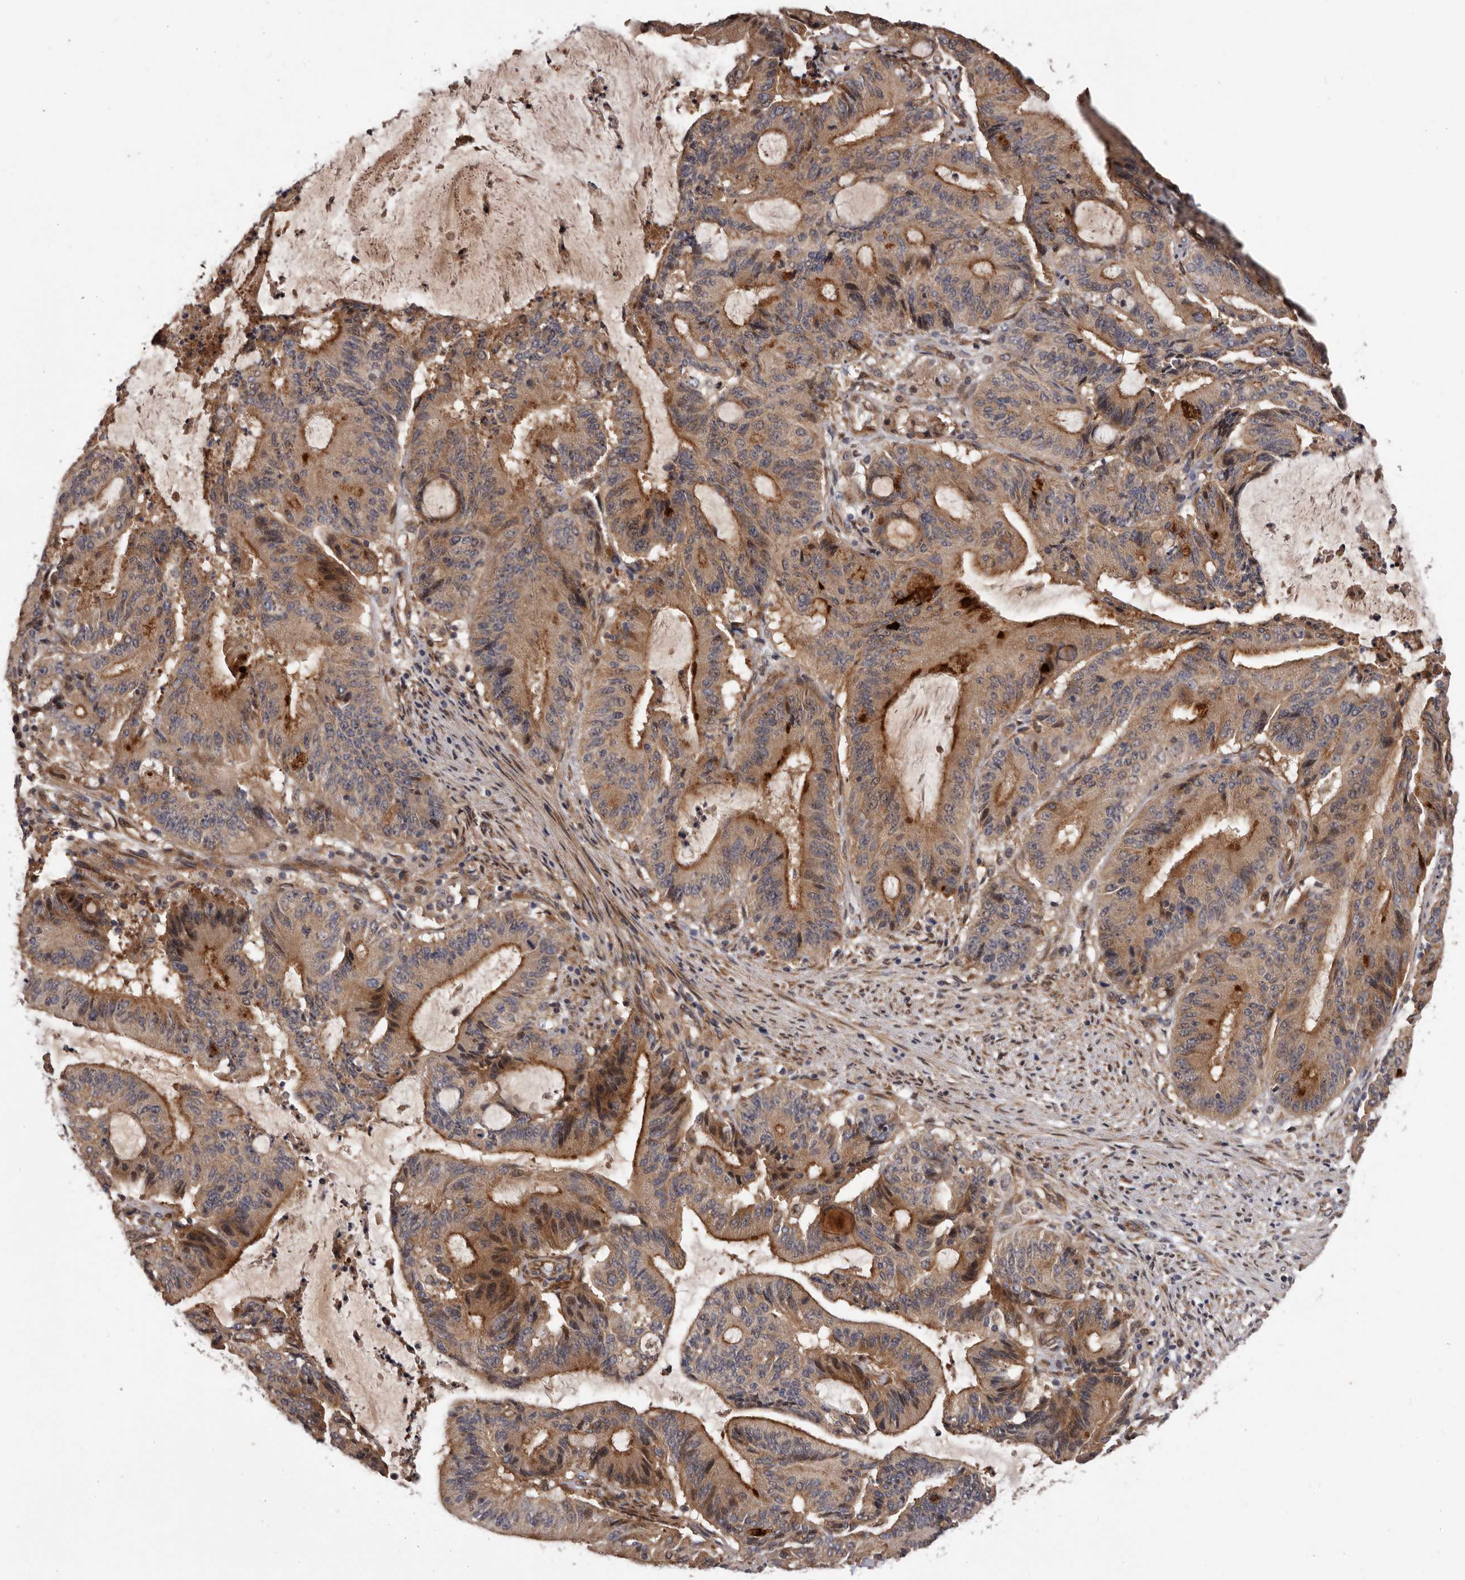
{"staining": {"intensity": "moderate", "quantity": ">75%", "location": "cytoplasmic/membranous"}, "tissue": "liver cancer", "cell_type": "Tumor cells", "image_type": "cancer", "snomed": [{"axis": "morphology", "description": "Normal tissue, NOS"}, {"axis": "morphology", "description": "Cholangiocarcinoma"}, {"axis": "topography", "description": "Liver"}, {"axis": "topography", "description": "Peripheral nerve tissue"}], "caption": "The histopathology image exhibits immunohistochemical staining of liver cancer (cholangiocarcinoma). There is moderate cytoplasmic/membranous positivity is identified in approximately >75% of tumor cells.", "gene": "PRKD1", "patient": {"sex": "female", "age": 73}}